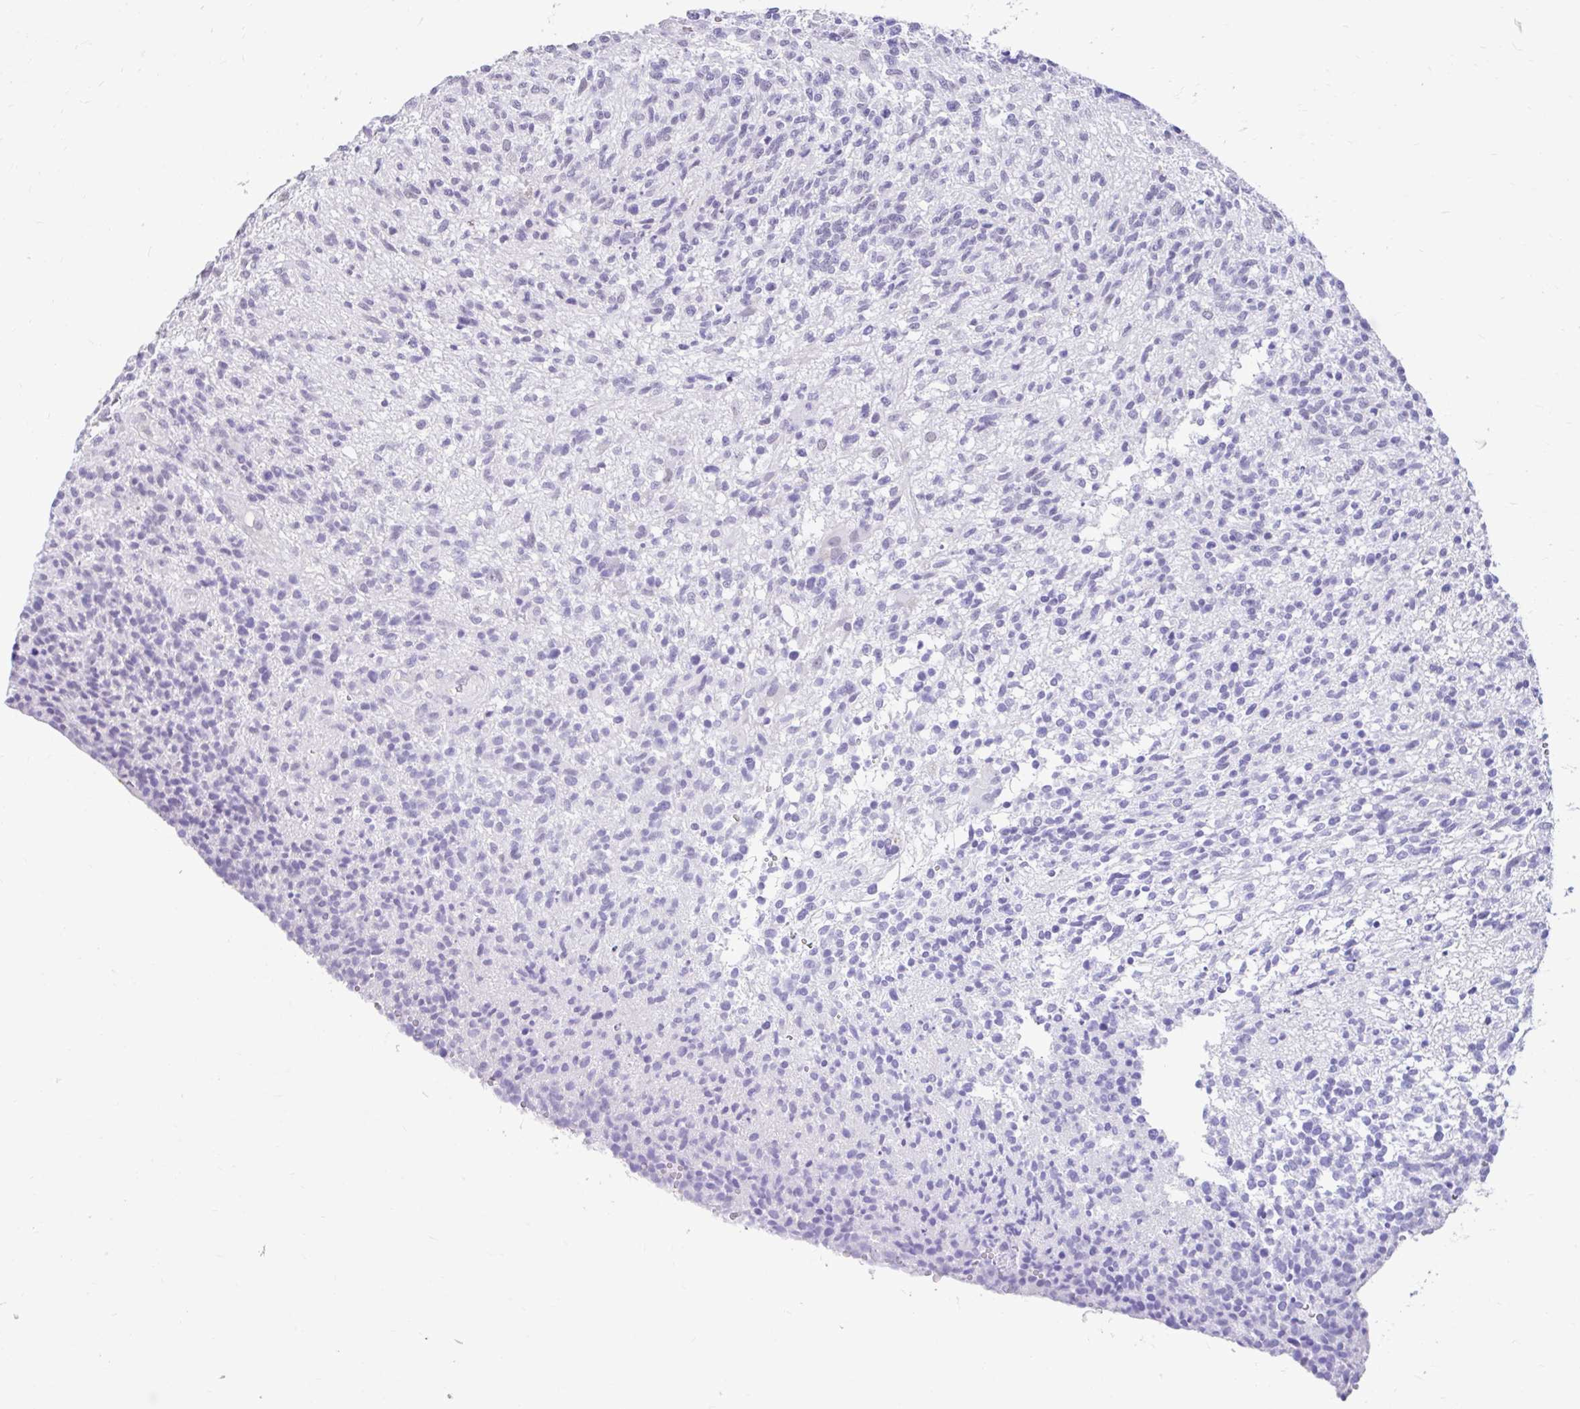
{"staining": {"intensity": "negative", "quantity": "none", "location": "none"}, "tissue": "glioma", "cell_type": "Tumor cells", "image_type": "cancer", "snomed": [{"axis": "morphology", "description": "Glioma, malignant, High grade"}, {"axis": "topography", "description": "Brain"}], "caption": "Tumor cells are negative for protein expression in human high-grade glioma (malignant).", "gene": "DCAF17", "patient": {"sex": "male", "age": 56}}